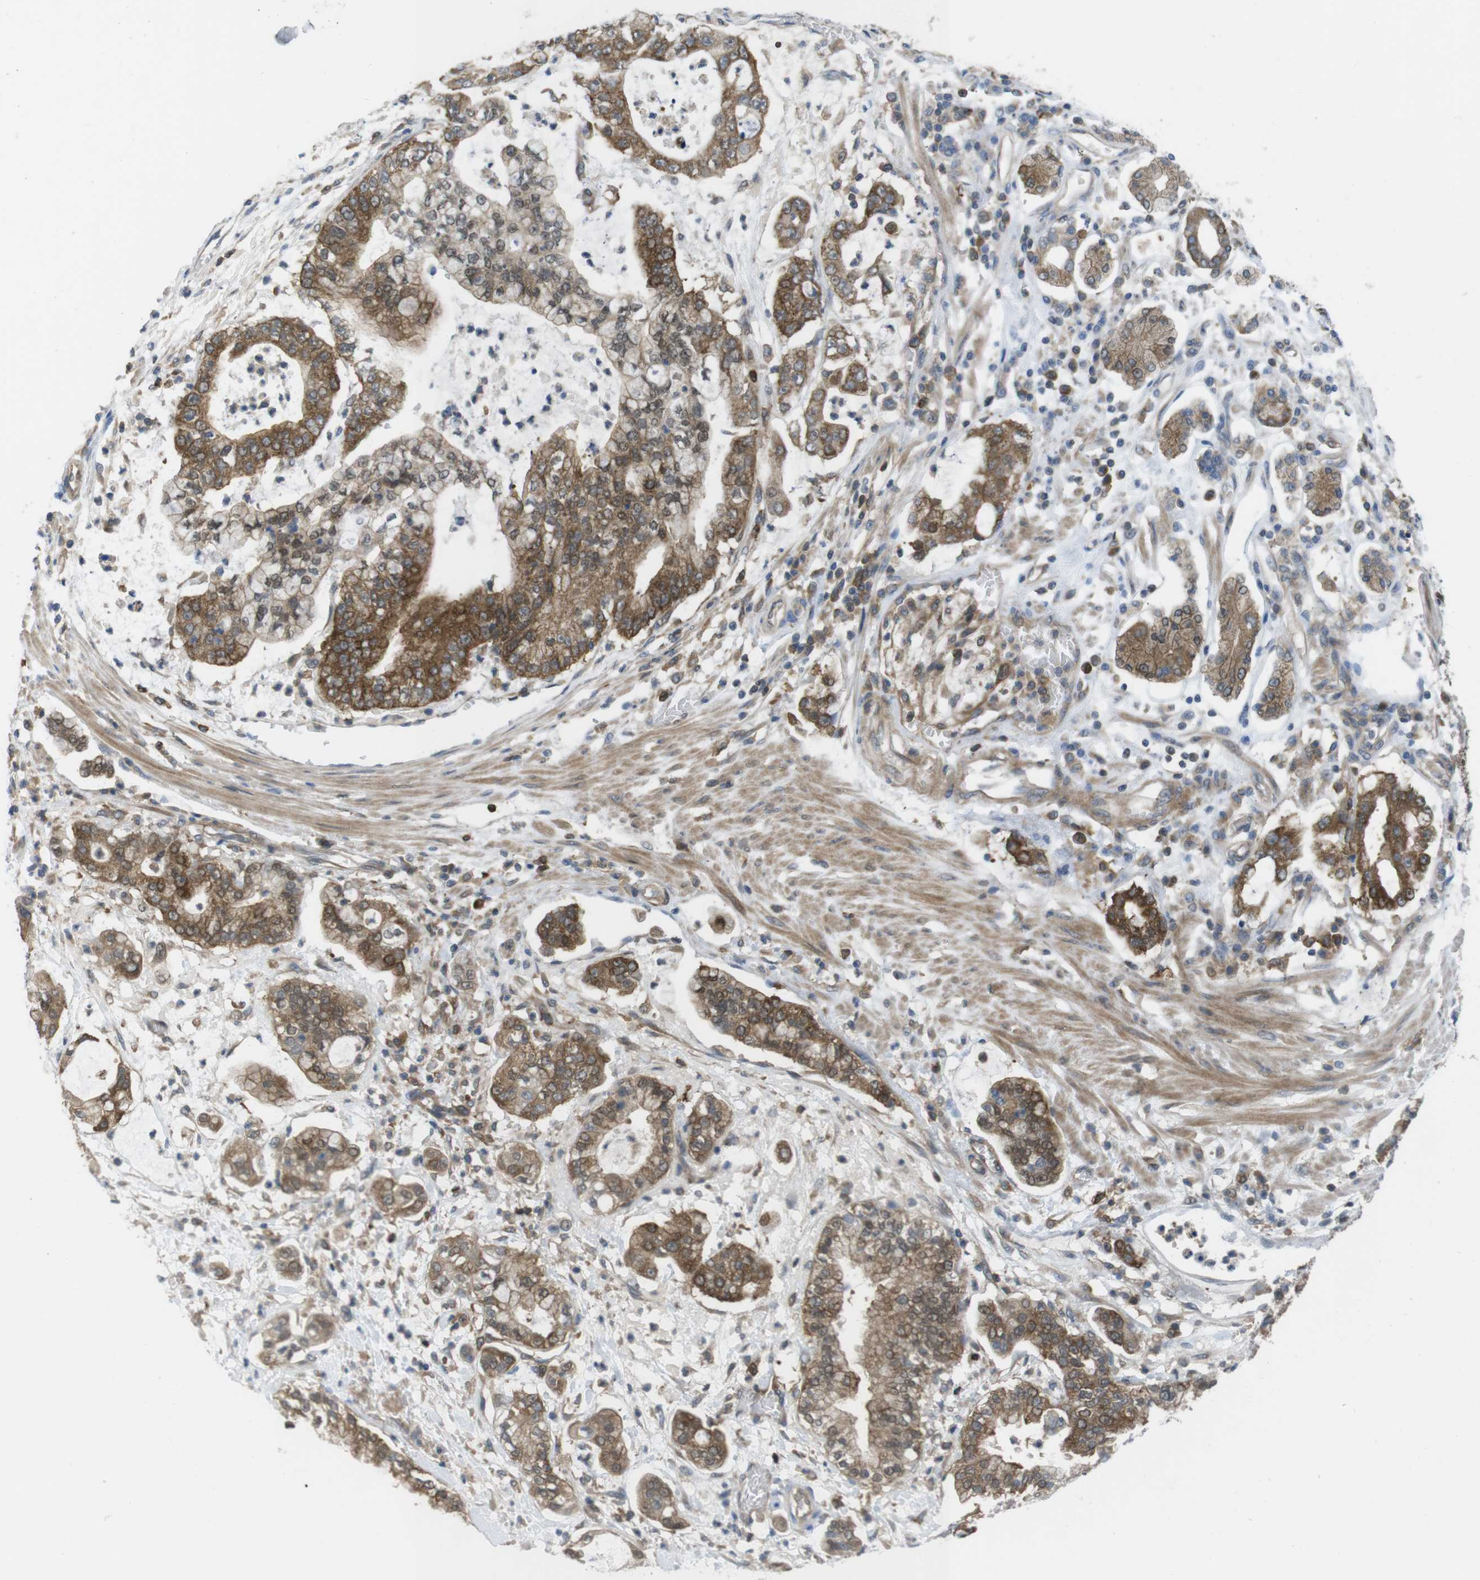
{"staining": {"intensity": "moderate", "quantity": ">75%", "location": "cytoplasmic/membranous"}, "tissue": "stomach cancer", "cell_type": "Tumor cells", "image_type": "cancer", "snomed": [{"axis": "morphology", "description": "Adenocarcinoma, NOS"}, {"axis": "topography", "description": "Stomach"}], "caption": "Tumor cells display moderate cytoplasmic/membranous expression in approximately >75% of cells in stomach adenocarcinoma. The staining was performed using DAB (3,3'-diaminobenzidine), with brown indicating positive protein expression. Nuclei are stained blue with hematoxylin.", "gene": "MTHFD1", "patient": {"sex": "male", "age": 76}}